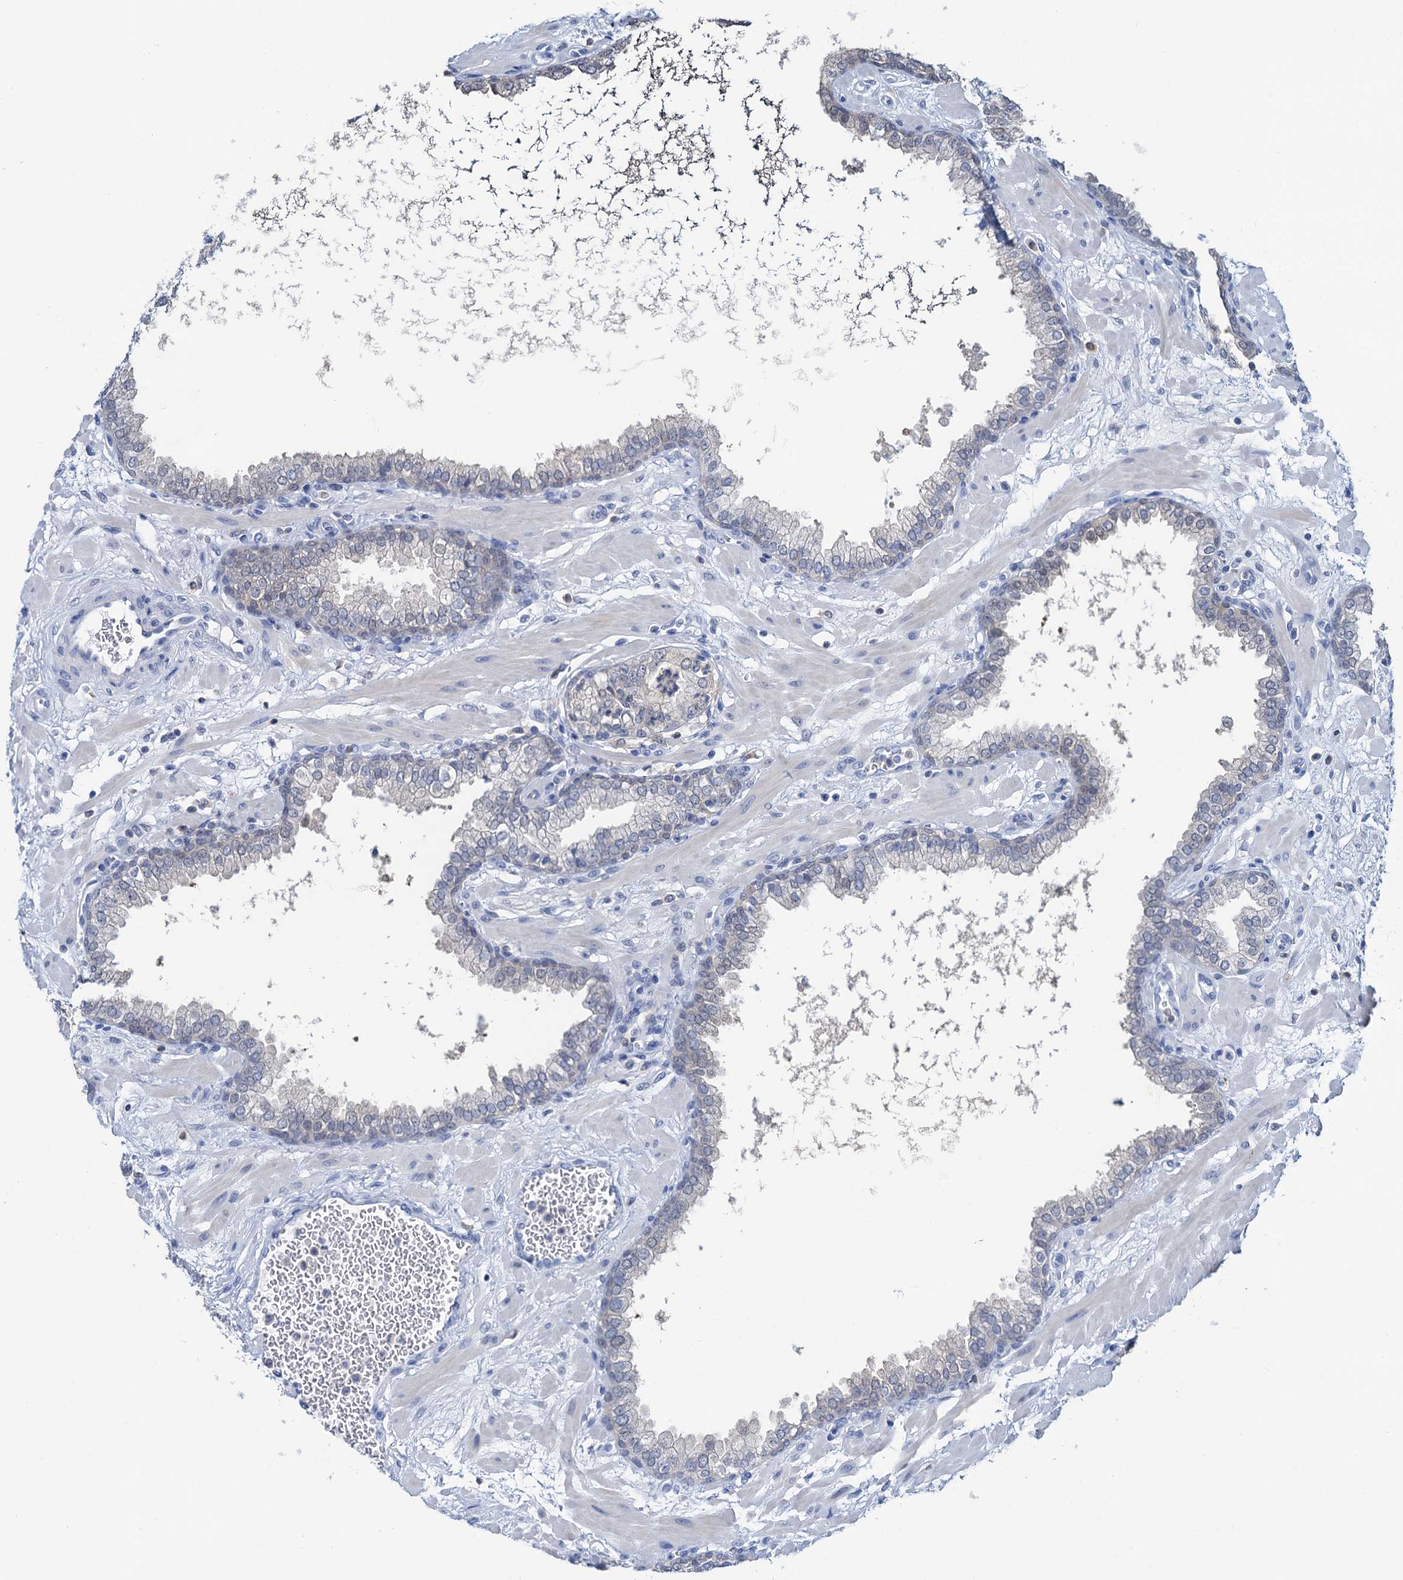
{"staining": {"intensity": "negative", "quantity": "none", "location": "none"}, "tissue": "prostate", "cell_type": "Glandular cells", "image_type": "normal", "snomed": [{"axis": "morphology", "description": "Normal tissue, NOS"}, {"axis": "morphology", "description": "Urothelial carcinoma, Low grade"}, {"axis": "topography", "description": "Urinary bladder"}, {"axis": "topography", "description": "Prostate"}], "caption": "Protein analysis of benign prostate reveals no significant positivity in glandular cells.", "gene": "FAH", "patient": {"sex": "male", "age": 60}}